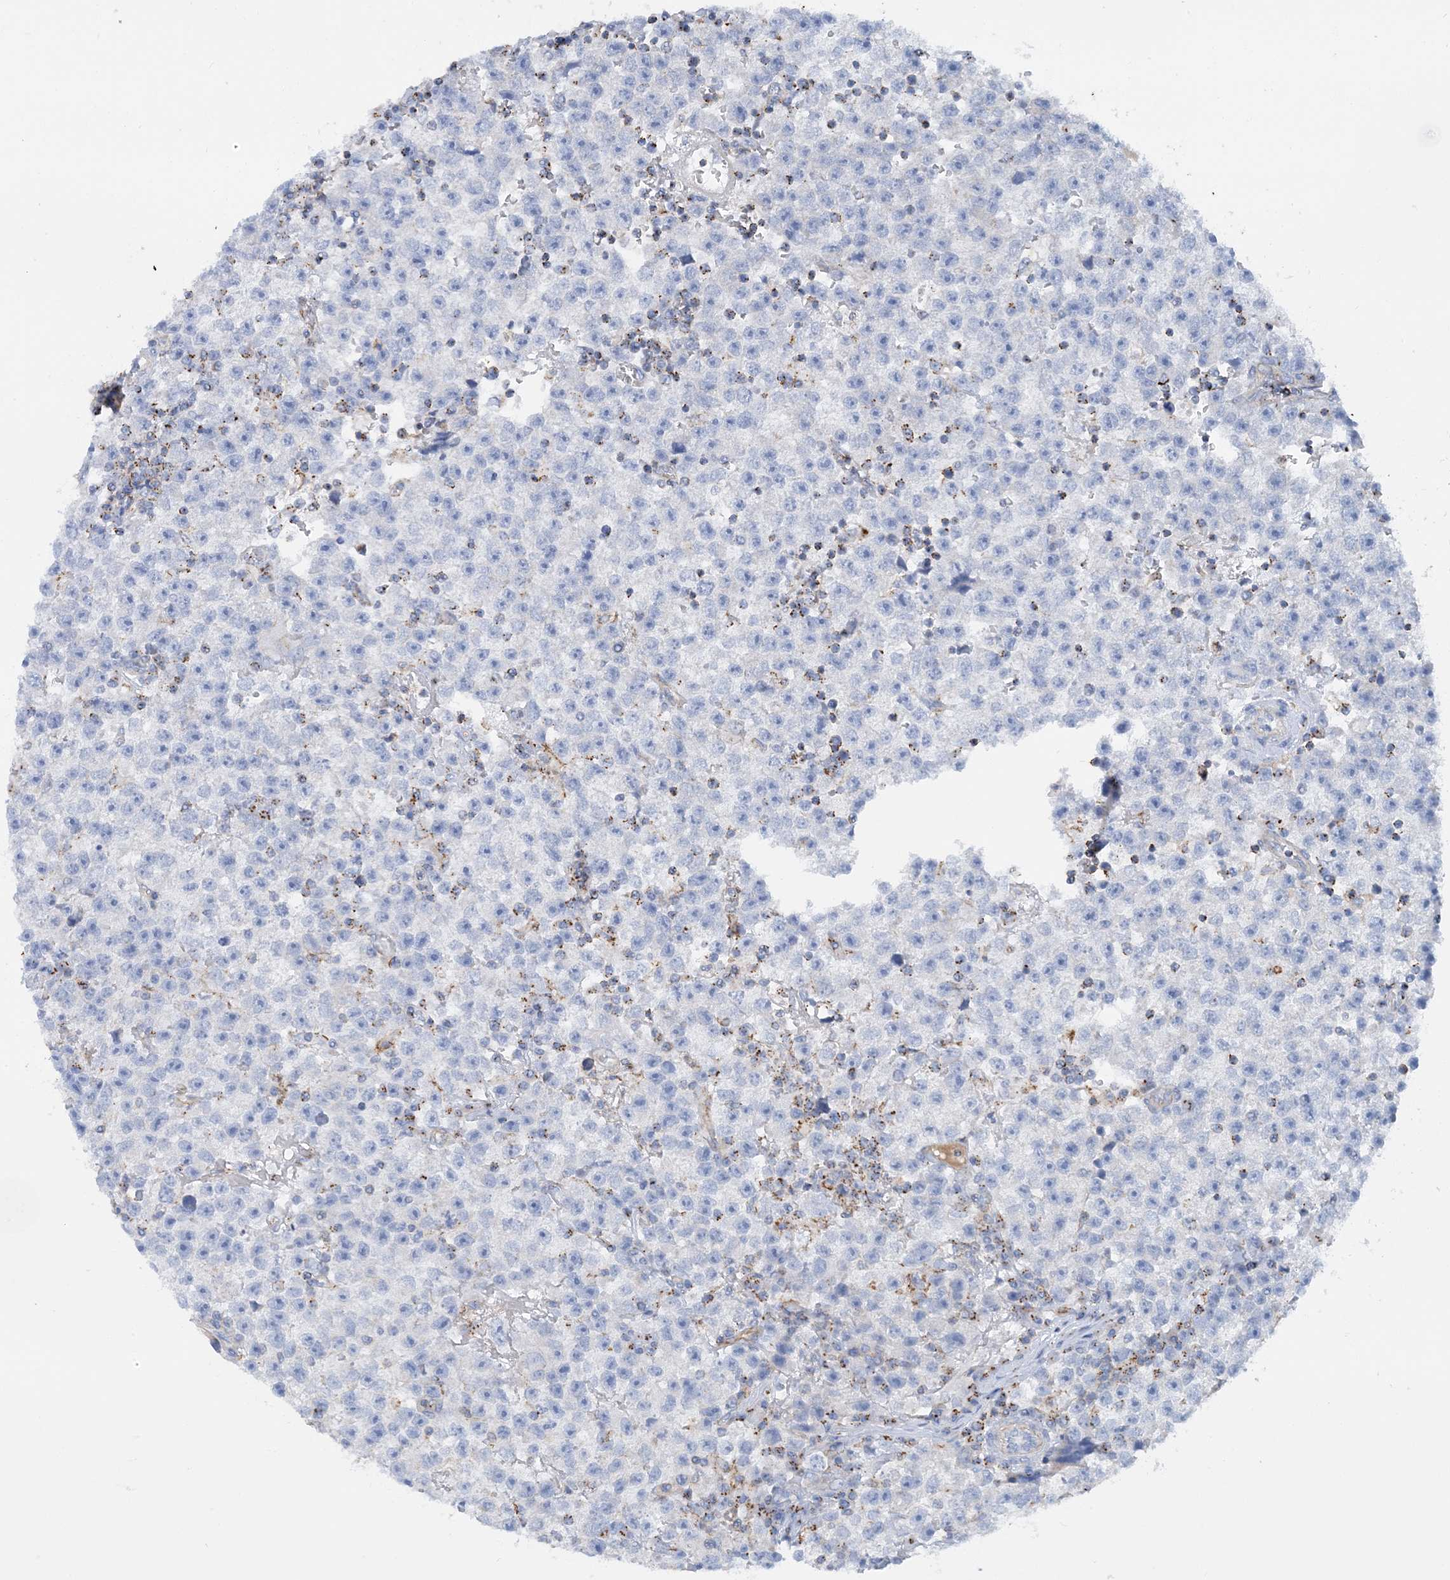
{"staining": {"intensity": "negative", "quantity": "none", "location": "none"}, "tissue": "testis cancer", "cell_type": "Tumor cells", "image_type": "cancer", "snomed": [{"axis": "morphology", "description": "Seminoma, NOS"}, {"axis": "topography", "description": "Testis"}], "caption": "An immunohistochemistry (IHC) micrograph of testis cancer (seminoma) is shown. There is no staining in tumor cells of testis cancer (seminoma).", "gene": "CALHM5", "patient": {"sex": "male", "age": 22}}